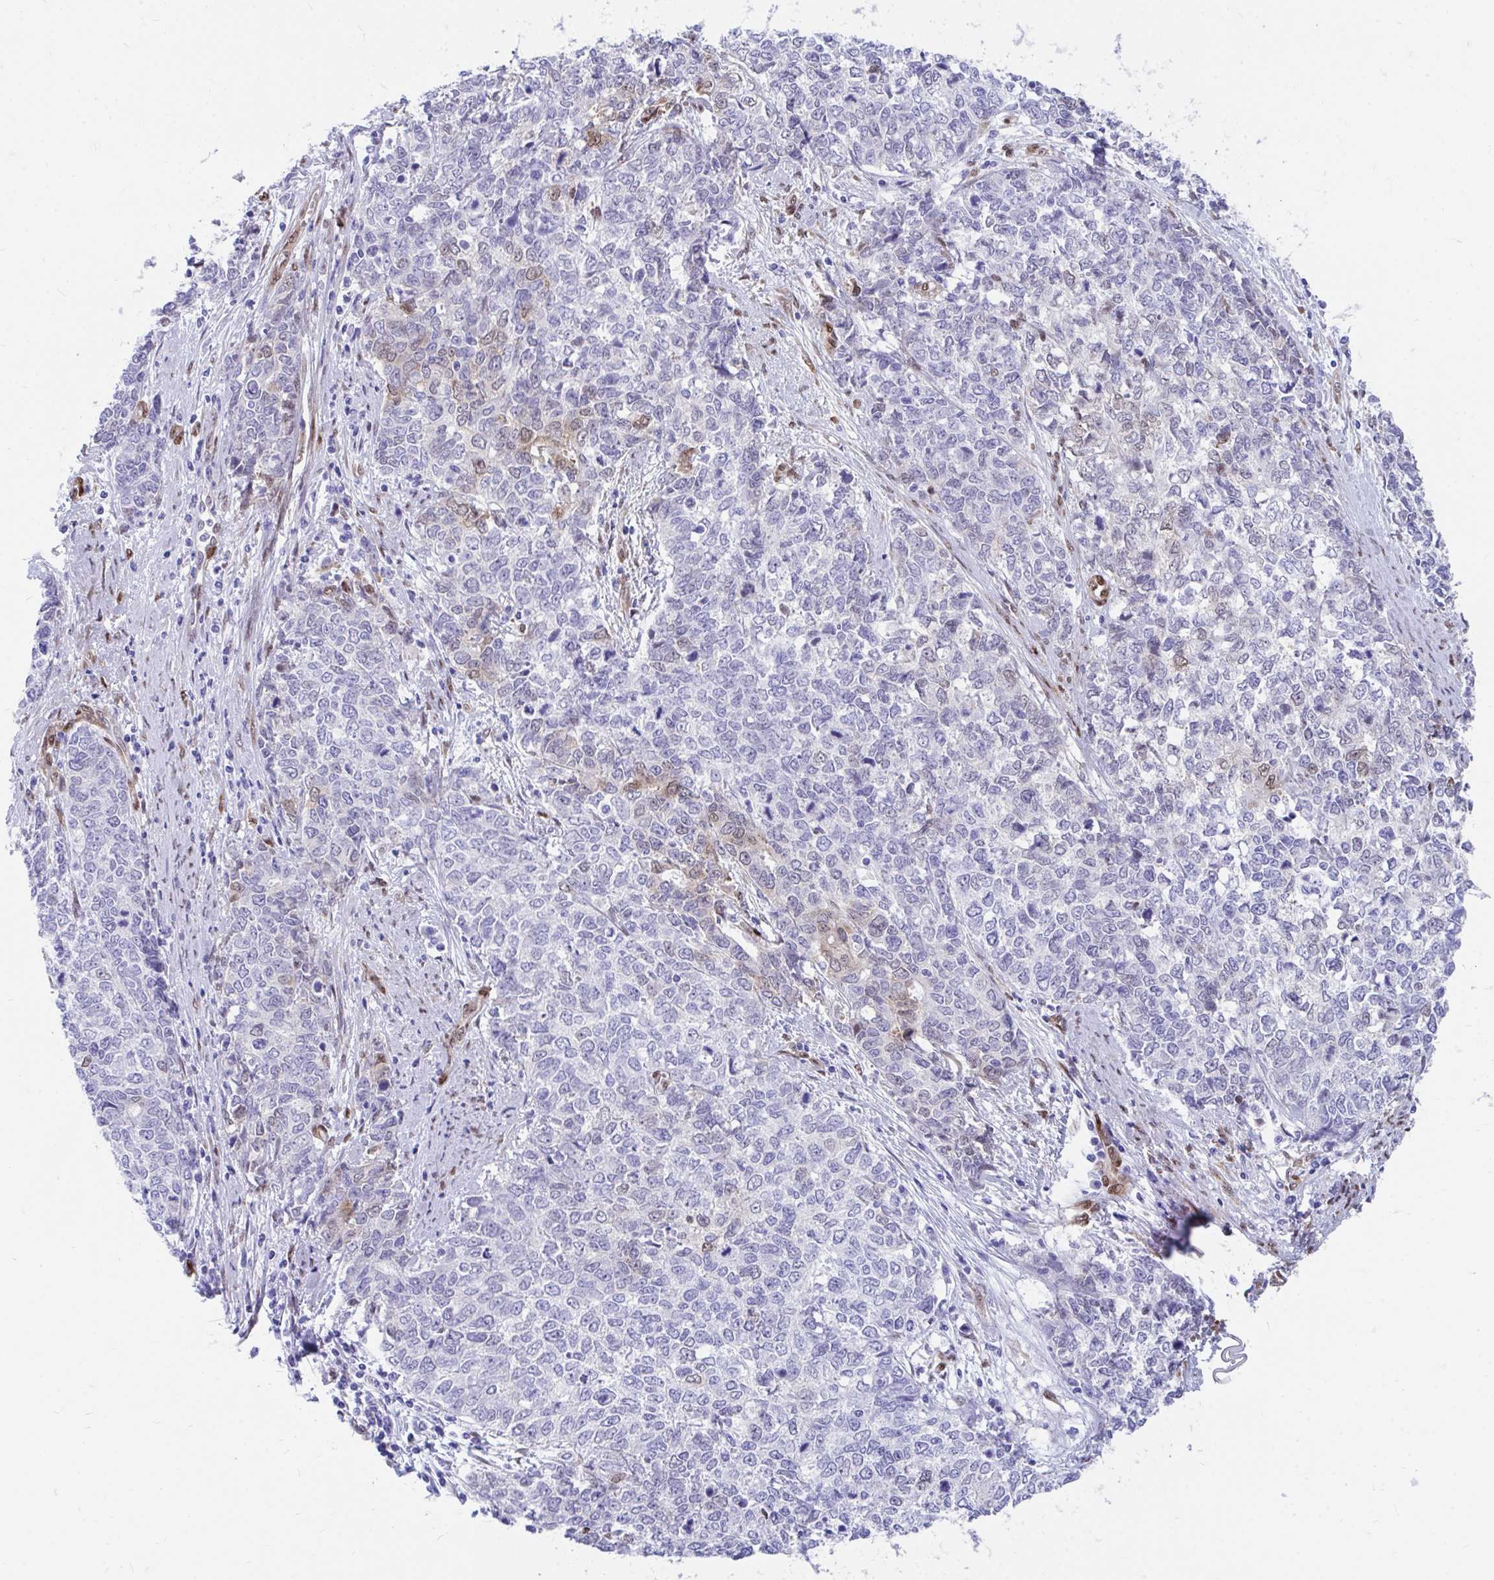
{"staining": {"intensity": "weak", "quantity": "<25%", "location": "nuclear"}, "tissue": "cervical cancer", "cell_type": "Tumor cells", "image_type": "cancer", "snomed": [{"axis": "morphology", "description": "Adenocarcinoma, NOS"}, {"axis": "topography", "description": "Cervix"}], "caption": "Human cervical cancer stained for a protein using immunohistochemistry shows no positivity in tumor cells.", "gene": "RBPMS", "patient": {"sex": "female", "age": 63}}